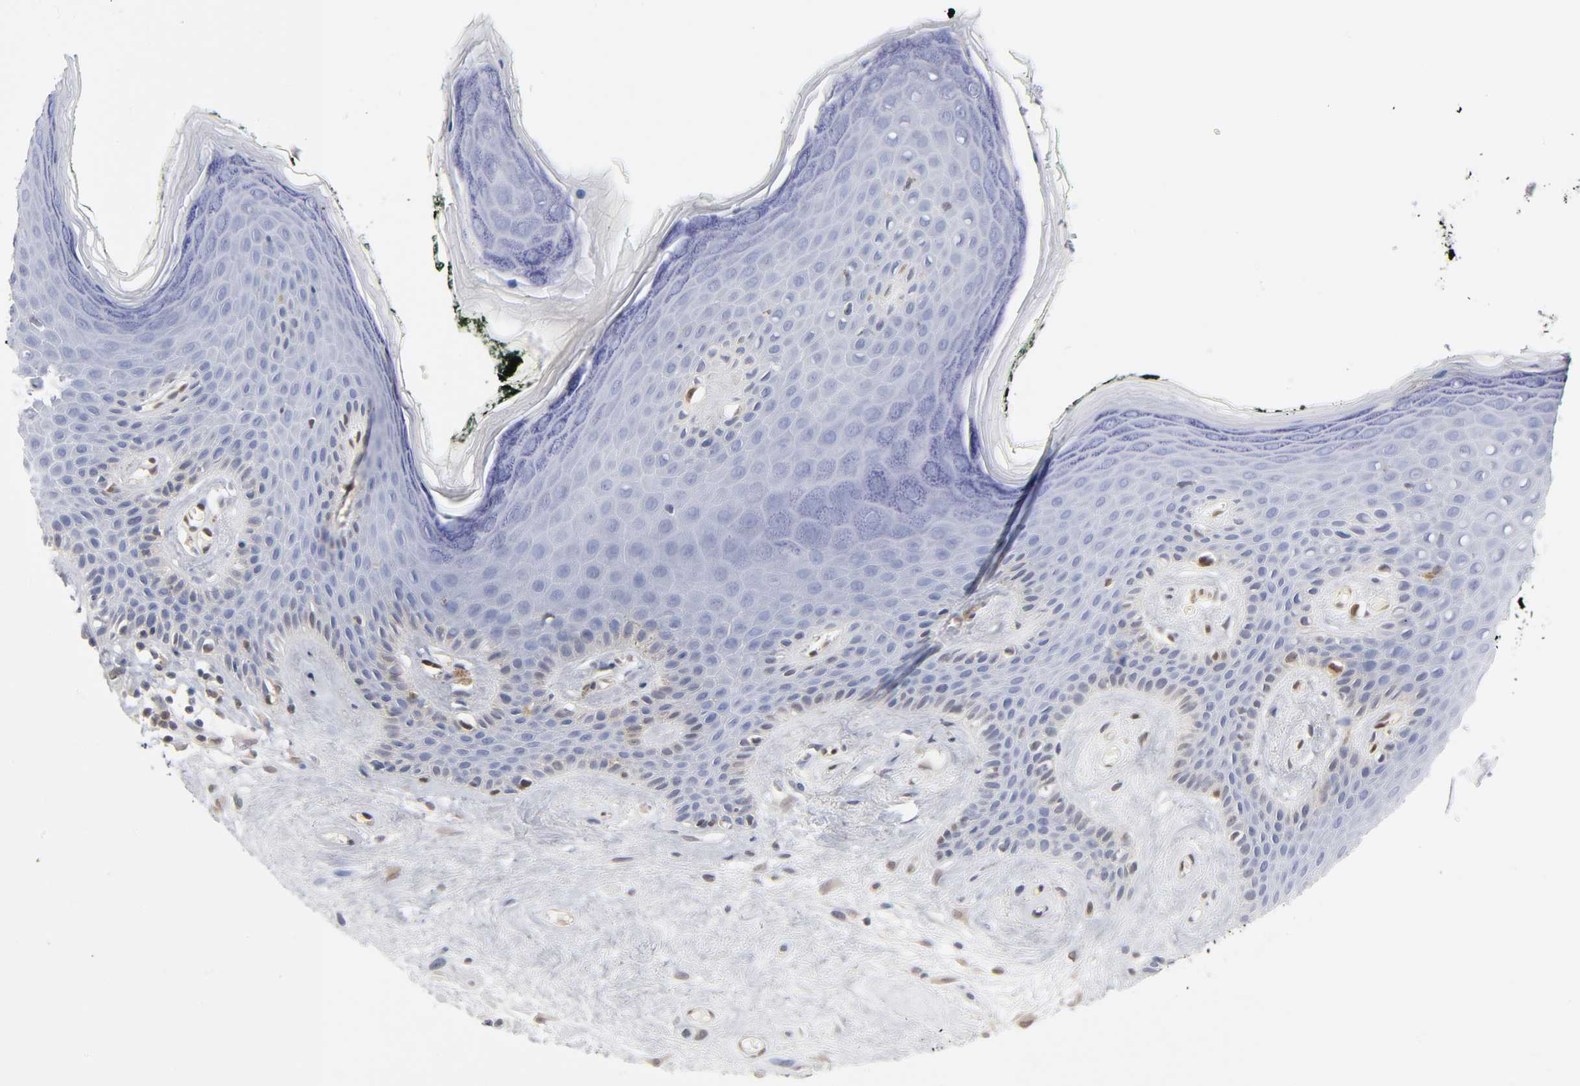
{"staining": {"intensity": "moderate", "quantity": "<25%", "location": "cytoplasmic/membranous"}, "tissue": "skin", "cell_type": "Epidermal cells", "image_type": "normal", "snomed": [{"axis": "morphology", "description": "Normal tissue, NOS"}, {"axis": "morphology", "description": "Inflammation, NOS"}, {"axis": "topography", "description": "Vulva"}], "caption": "Immunohistochemistry (IHC) of benign skin demonstrates low levels of moderate cytoplasmic/membranous positivity in about <25% of epidermal cells. The staining is performed using DAB brown chromogen to label protein expression. The nuclei are counter-stained blue using hematoxylin.", "gene": "DFFB", "patient": {"sex": "female", "age": 84}}